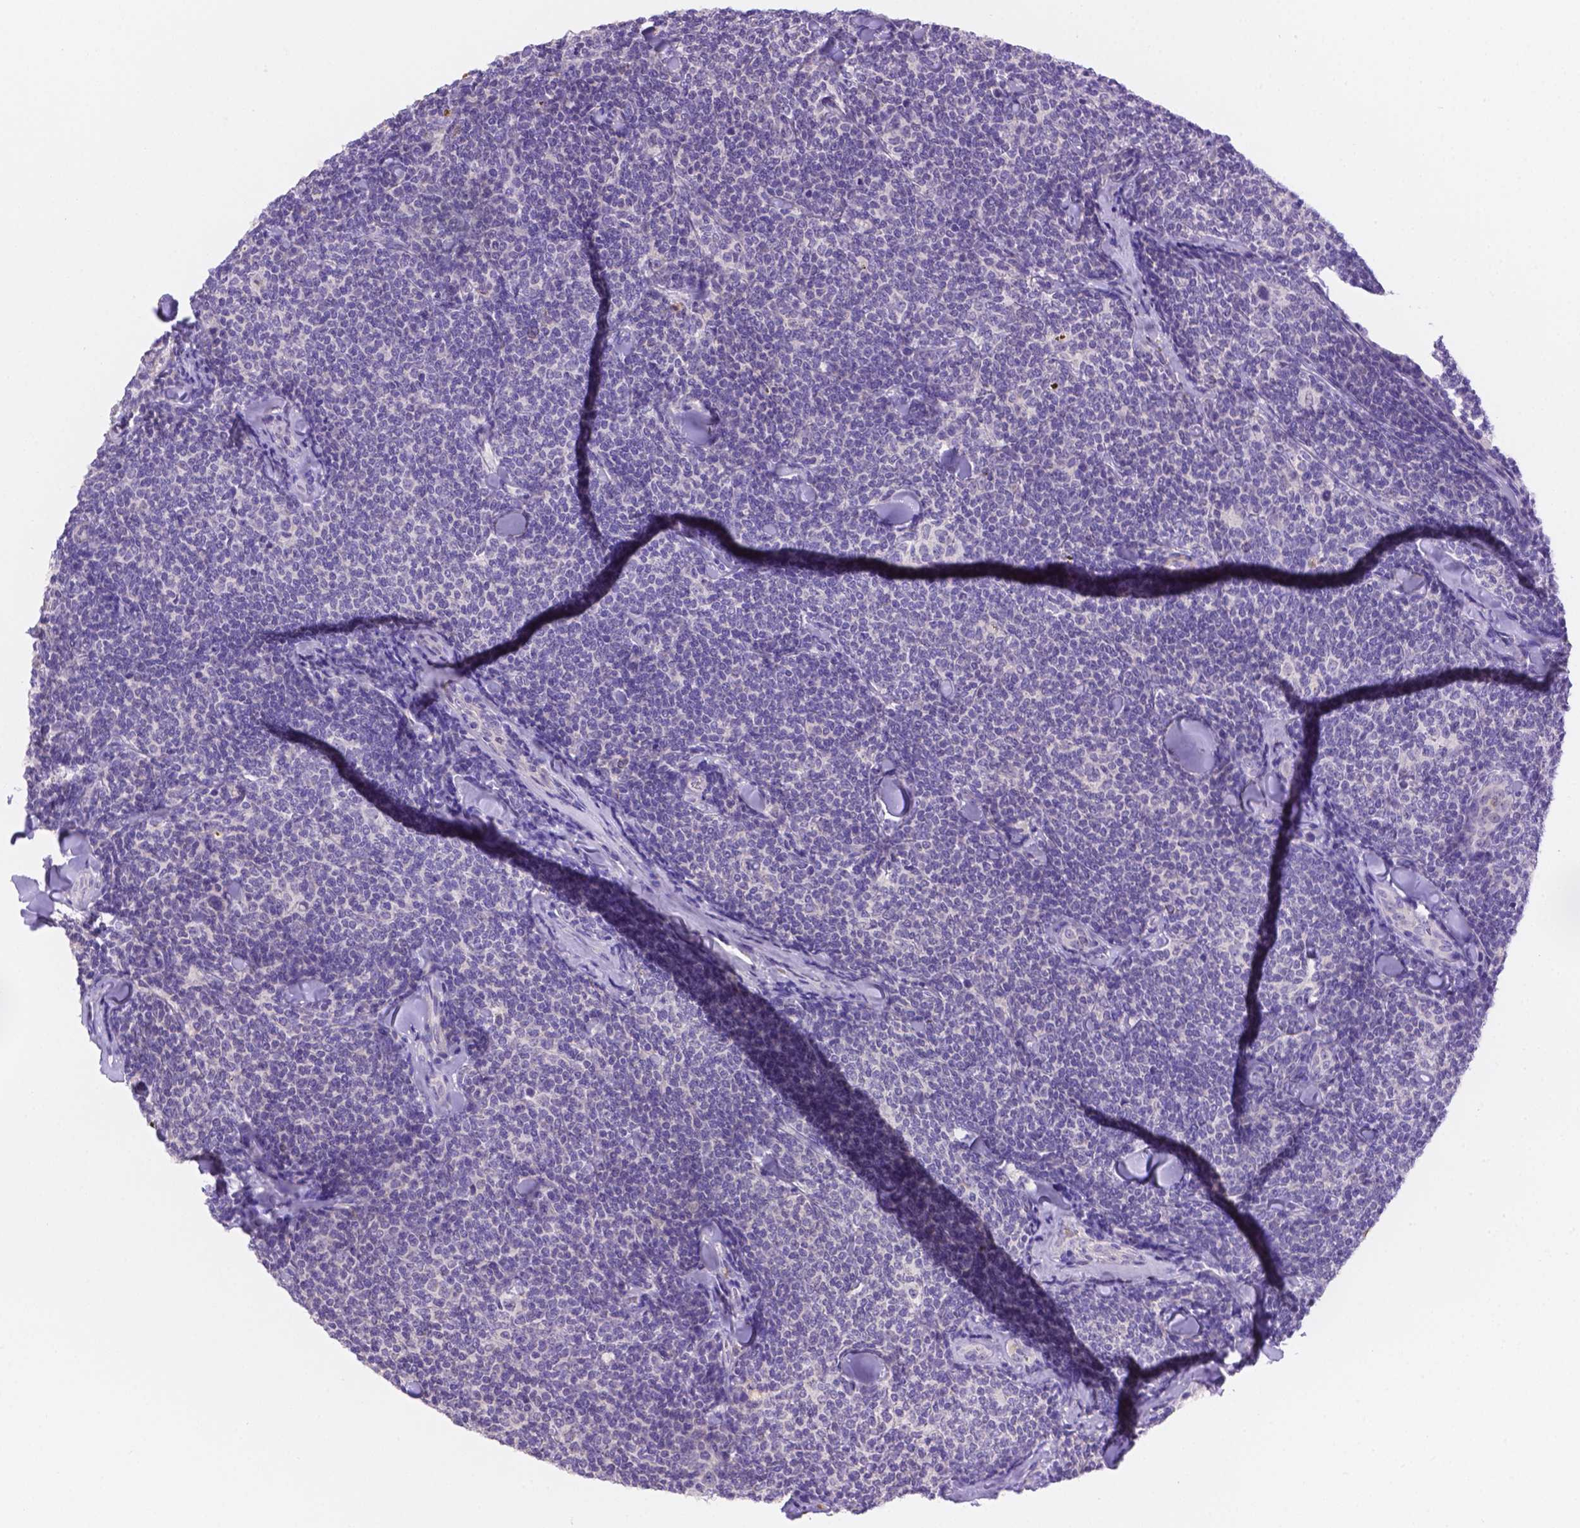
{"staining": {"intensity": "negative", "quantity": "none", "location": "none"}, "tissue": "lymphoma", "cell_type": "Tumor cells", "image_type": "cancer", "snomed": [{"axis": "morphology", "description": "Malignant lymphoma, non-Hodgkin's type, Low grade"}, {"axis": "topography", "description": "Lymph node"}], "caption": "A photomicrograph of malignant lymphoma, non-Hodgkin's type (low-grade) stained for a protein shows no brown staining in tumor cells. Nuclei are stained in blue.", "gene": "NXPE2", "patient": {"sex": "female", "age": 56}}